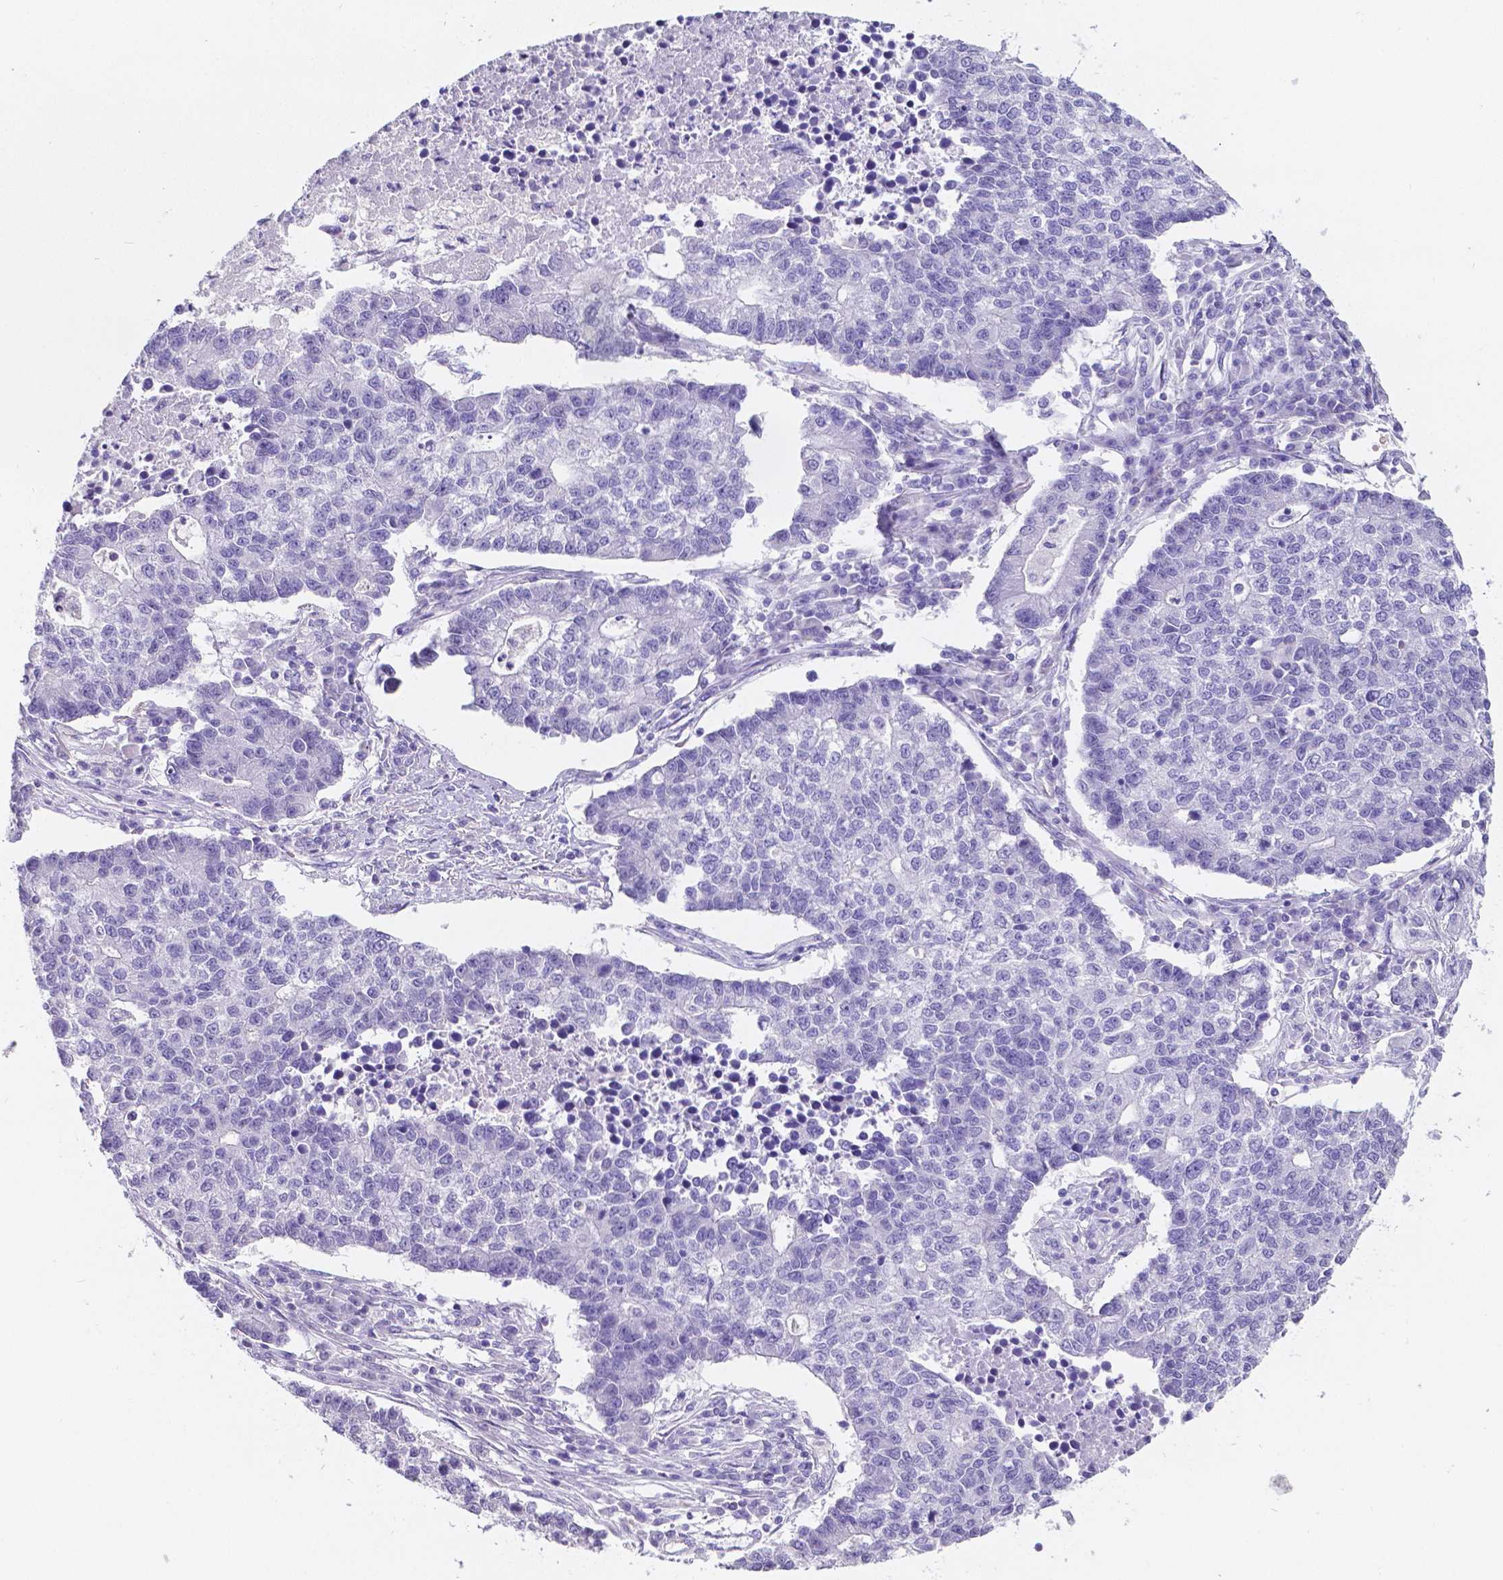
{"staining": {"intensity": "negative", "quantity": "none", "location": "none"}, "tissue": "lung cancer", "cell_type": "Tumor cells", "image_type": "cancer", "snomed": [{"axis": "morphology", "description": "Adenocarcinoma, NOS"}, {"axis": "topography", "description": "Lung"}], "caption": "This is a micrograph of immunohistochemistry staining of adenocarcinoma (lung), which shows no positivity in tumor cells.", "gene": "SATB2", "patient": {"sex": "male", "age": 57}}